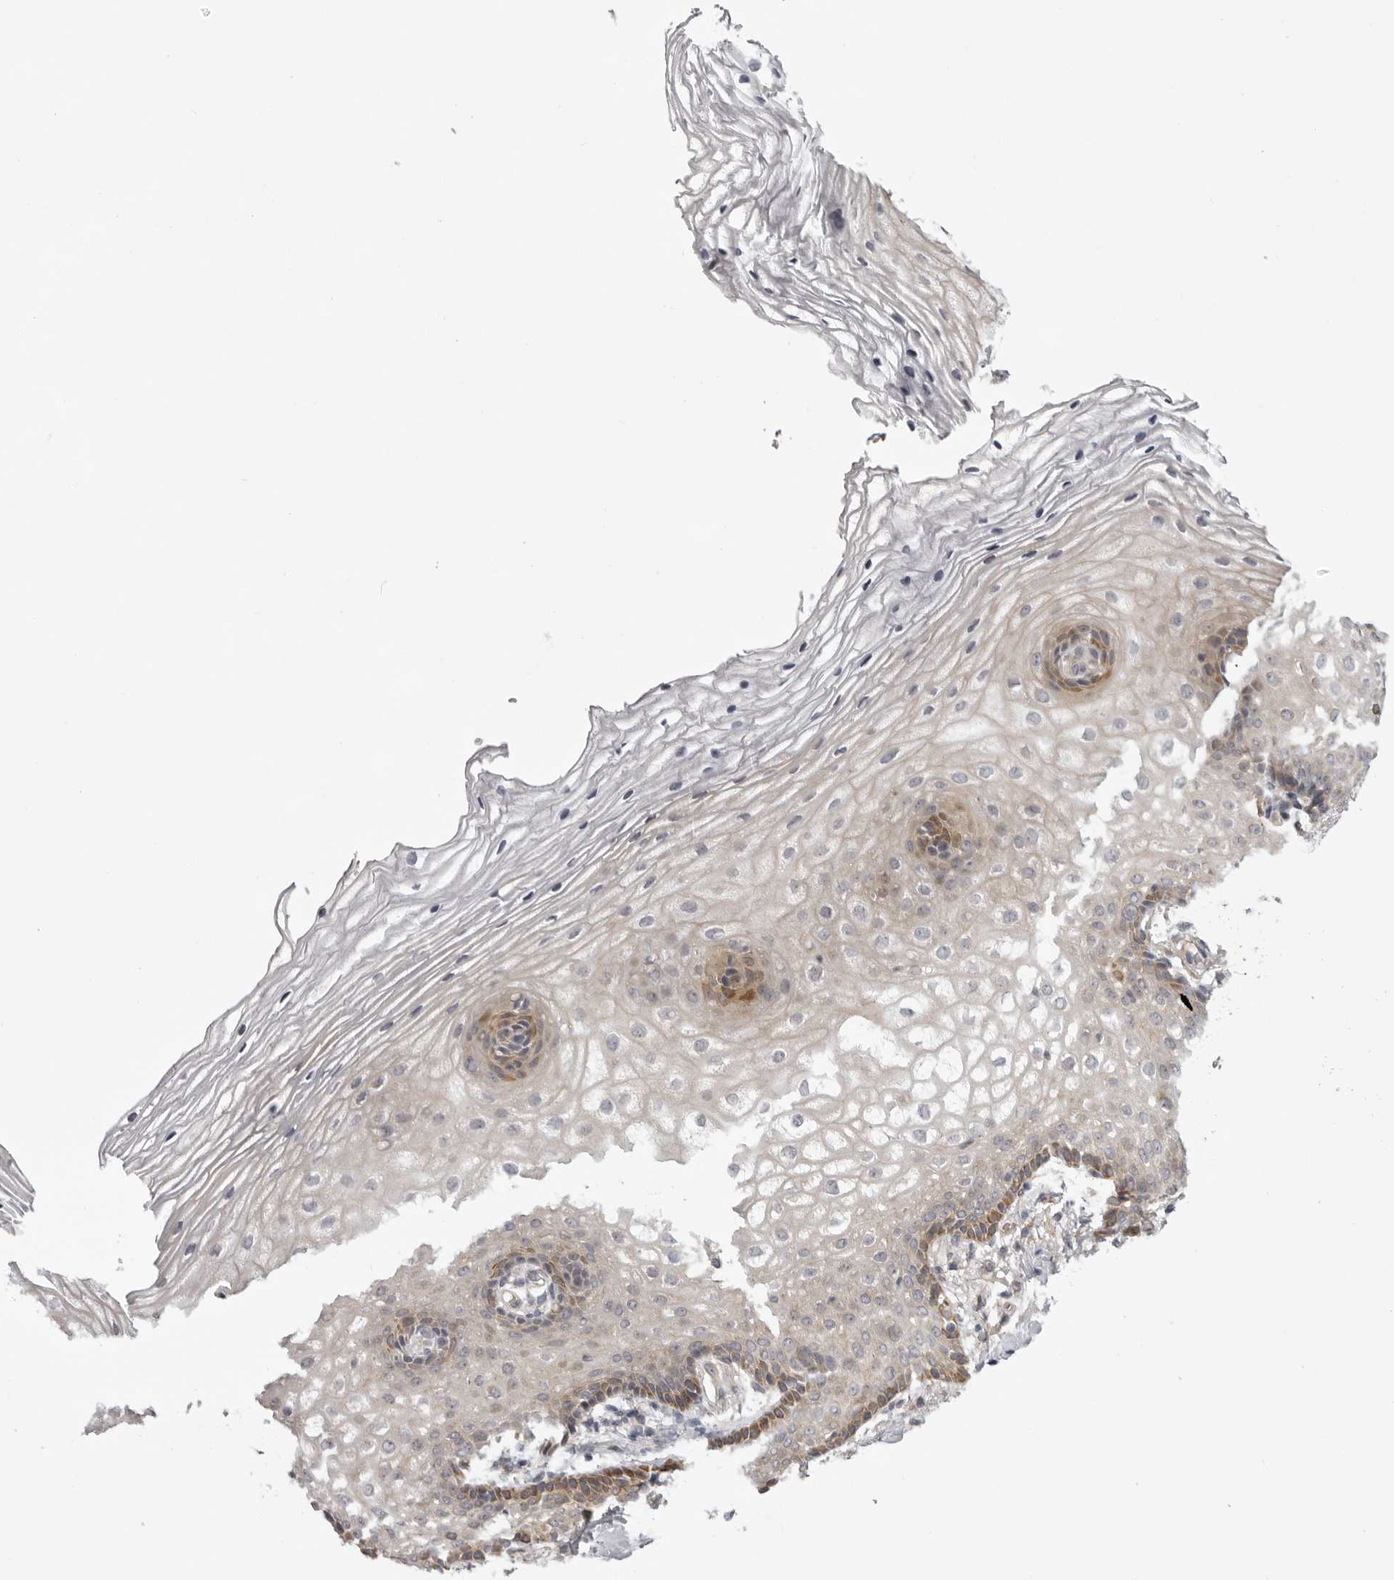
{"staining": {"intensity": "moderate", "quantity": "<25%", "location": "cytoplasmic/membranous"}, "tissue": "vagina", "cell_type": "Squamous epithelial cells", "image_type": "normal", "snomed": [{"axis": "morphology", "description": "Normal tissue, NOS"}, {"axis": "topography", "description": "Vagina"}], "caption": "About <25% of squamous epithelial cells in benign vagina demonstrate moderate cytoplasmic/membranous protein expression as visualized by brown immunohistochemical staining.", "gene": "EPHA10", "patient": {"sex": "female", "age": 60}}